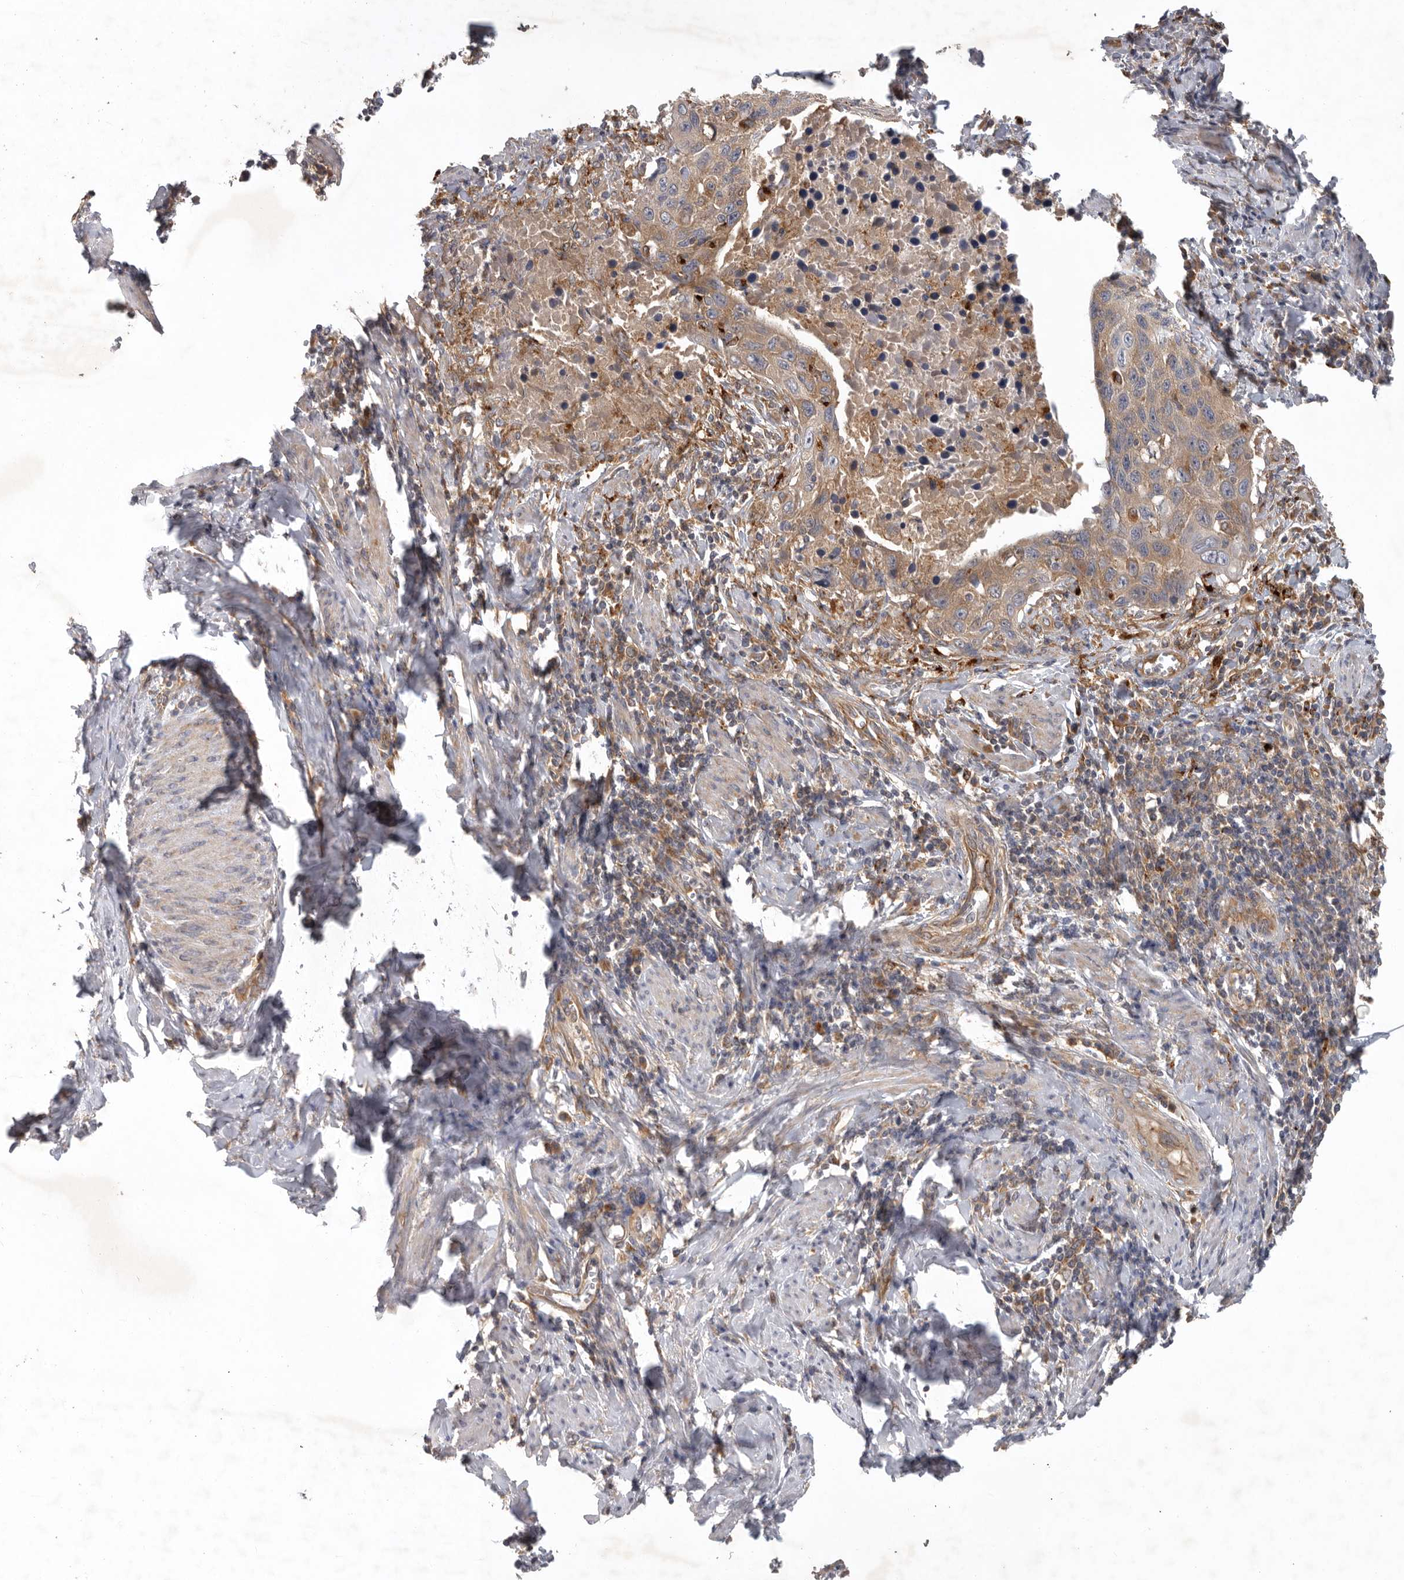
{"staining": {"intensity": "weak", "quantity": ">75%", "location": "cytoplasmic/membranous"}, "tissue": "cervical cancer", "cell_type": "Tumor cells", "image_type": "cancer", "snomed": [{"axis": "morphology", "description": "Squamous cell carcinoma, NOS"}, {"axis": "topography", "description": "Cervix"}], "caption": "Protein staining of cervical cancer (squamous cell carcinoma) tissue exhibits weak cytoplasmic/membranous expression in approximately >75% of tumor cells. (brown staining indicates protein expression, while blue staining denotes nuclei).", "gene": "C1orf109", "patient": {"sex": "female", "age": 53}}